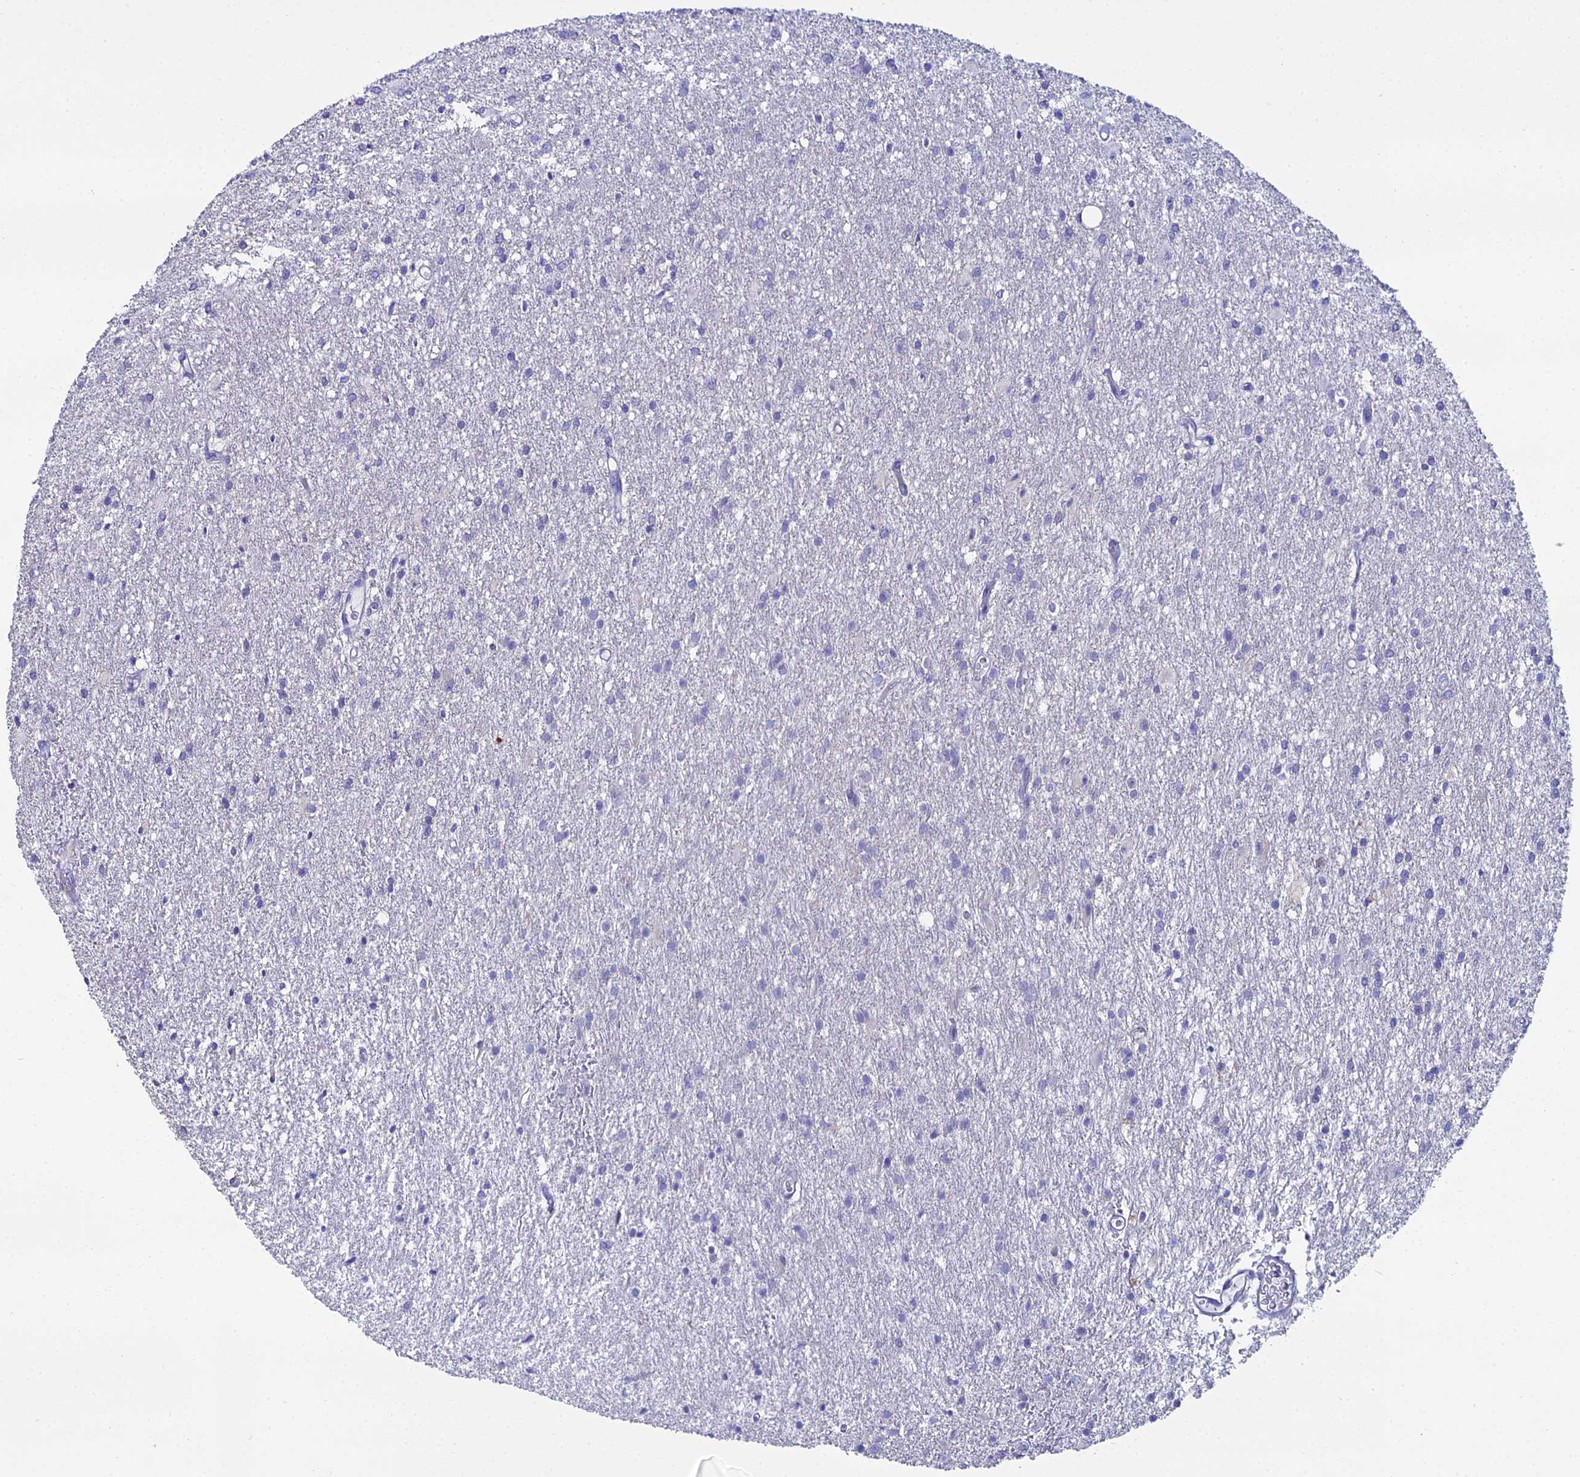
{"staining": {"intensity": "negative", "quantity": "none", "location": "none"}, "tissue": "glioma", "cell_type": "Tumor cells", "image_type": "cancer", "snomed": [{"axis": "morphology", "description": "Glioma, malignant, High grade"}, {"axis": "topography", "description": "Brain"}], "caption": "This is a photomicrograph of immunohistochemistry staining of glioma, which shows no staining in tumor cells.", "gene": "DHX34", "patient": {"sex": "female", "age": 50}}